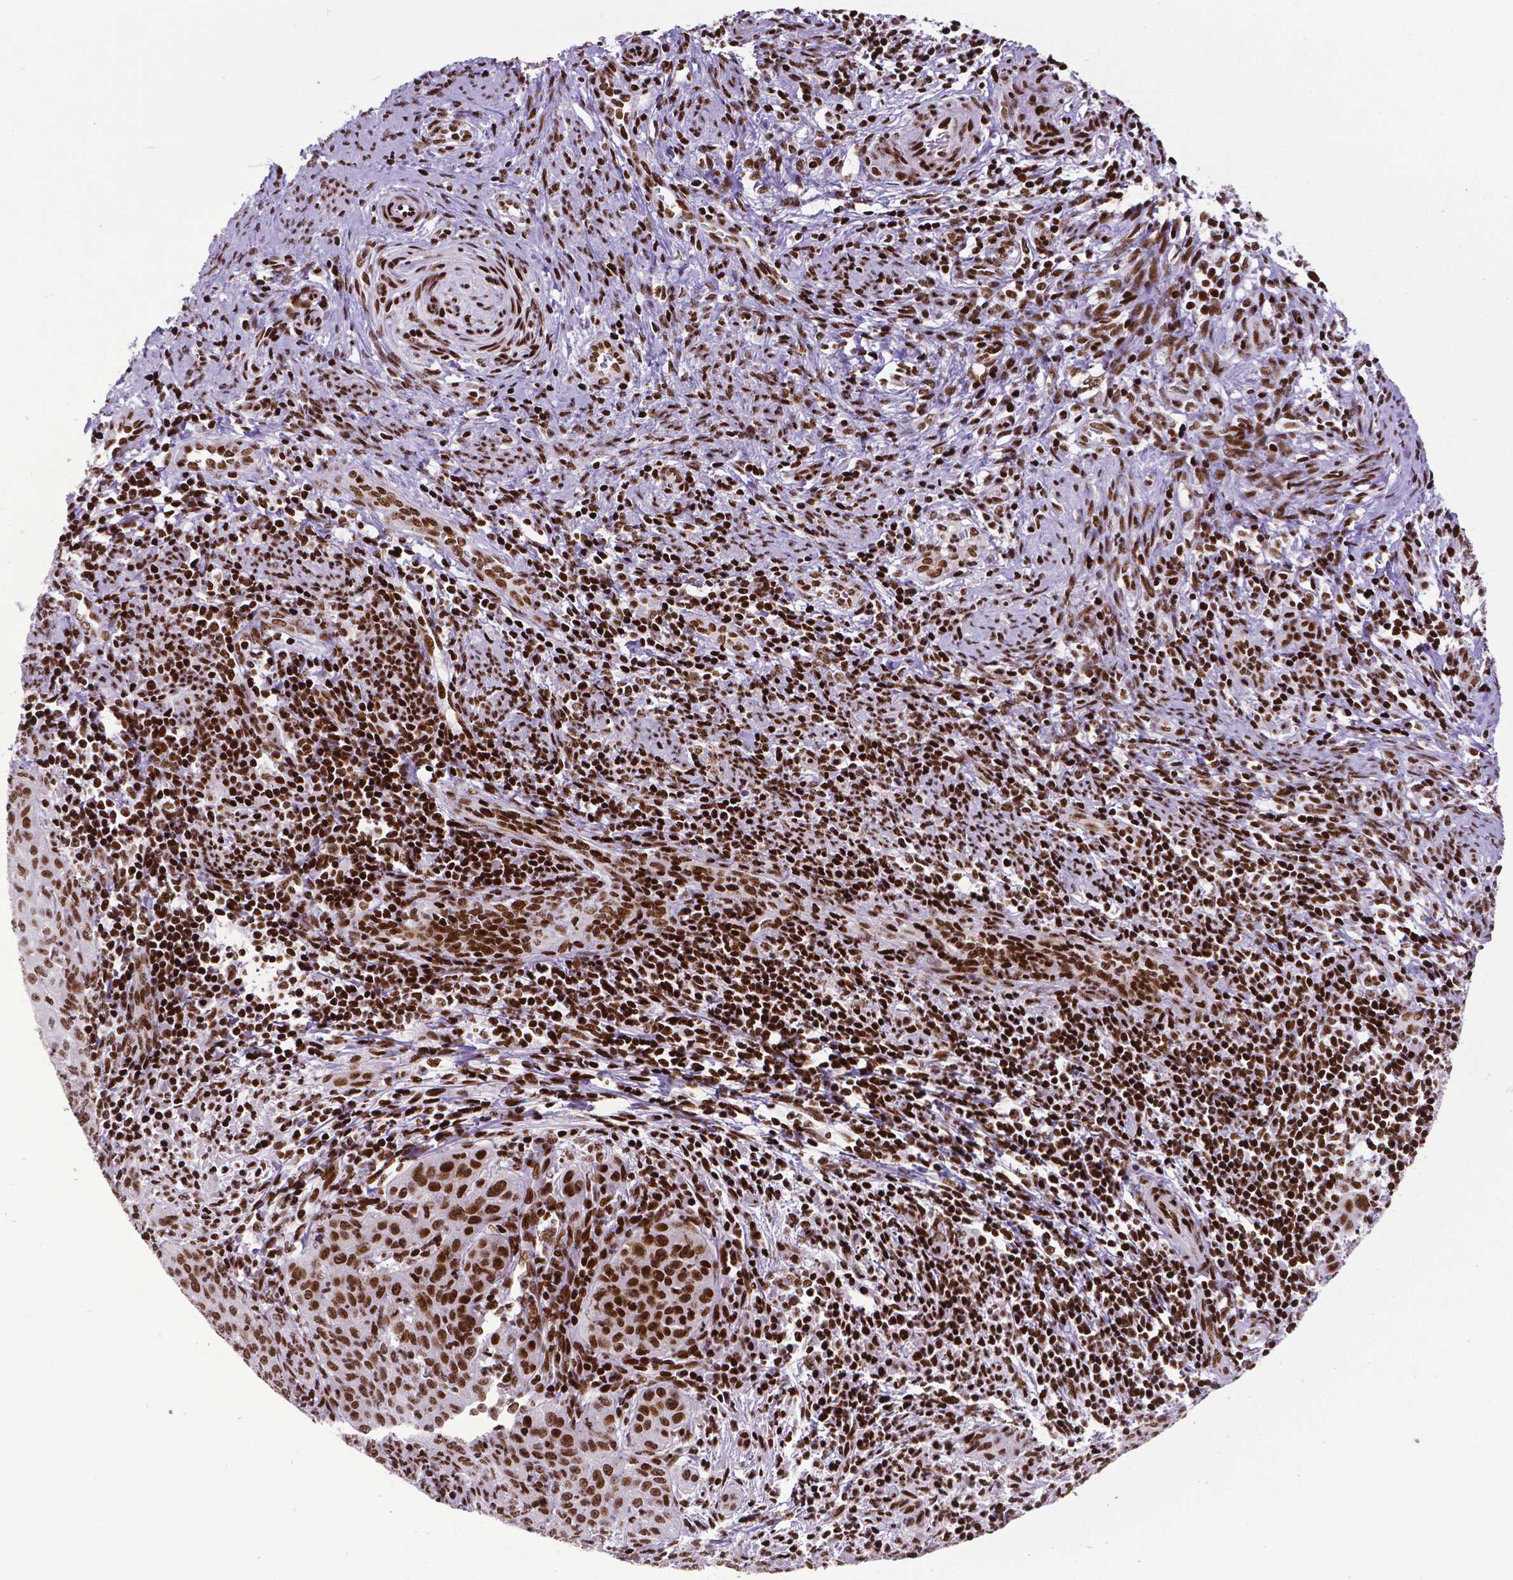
{"staining": {"intensity": "strong", "quantity": ">75%", "location": "nuclear"}, "tissue": "cervical cancer", "cell_type": "Tumor cells", "image_type": "cancer", "snomed": [{"axis": "morphology", "description": "Squamous cell carcinoma, NOS"}, {"axis": "topography", "description": "Cervix"}], "caption": "This histopathology image exhibits immunohistochemistry (IHC) staining of cervical cancer, with high strong nuclear expression in approximately >75% of tumor cells.", "gene": "CTCF", "patient": {"sex": "female", "age": 30}}